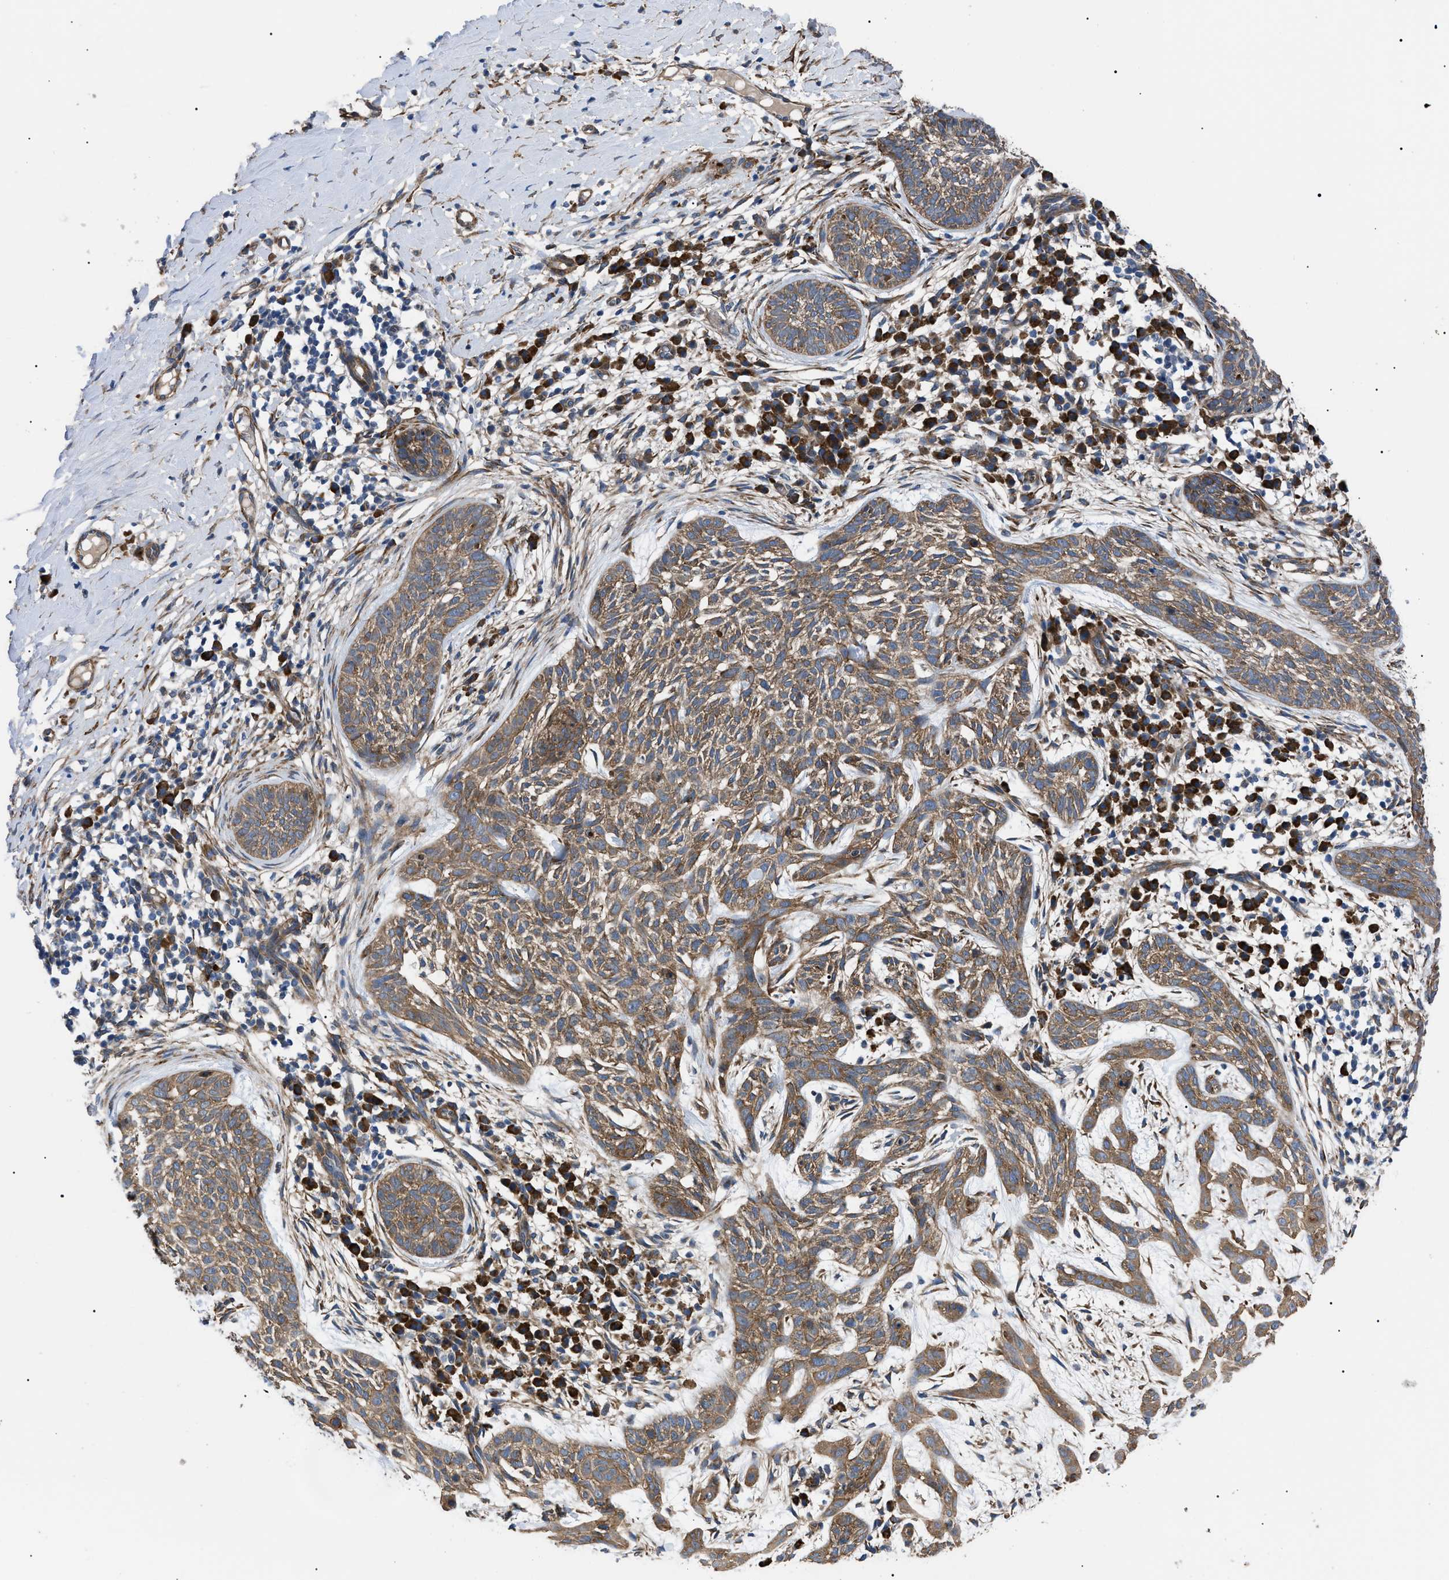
{"staining": {"intensity": "moderate", "quantity": ">75%", "location": "cytoplasmic/membranous"}, "tissue": "skin cancer", "cell_type": "Tumor cells", "image_type": "cancer", "snomed": [{"axis": "morphology", "description": "Basal cell carcinoma"}, {"axis": "topography", "description": "Skin"}], "caption": "Skin basal cell carcinoma stained with a brown dye reveals moderate cytoplasmic/membranous positive positivity in approximately >75% of tumor cells.", "gene": "MYO10", "patient": {"sex": "female", "age": 59}}